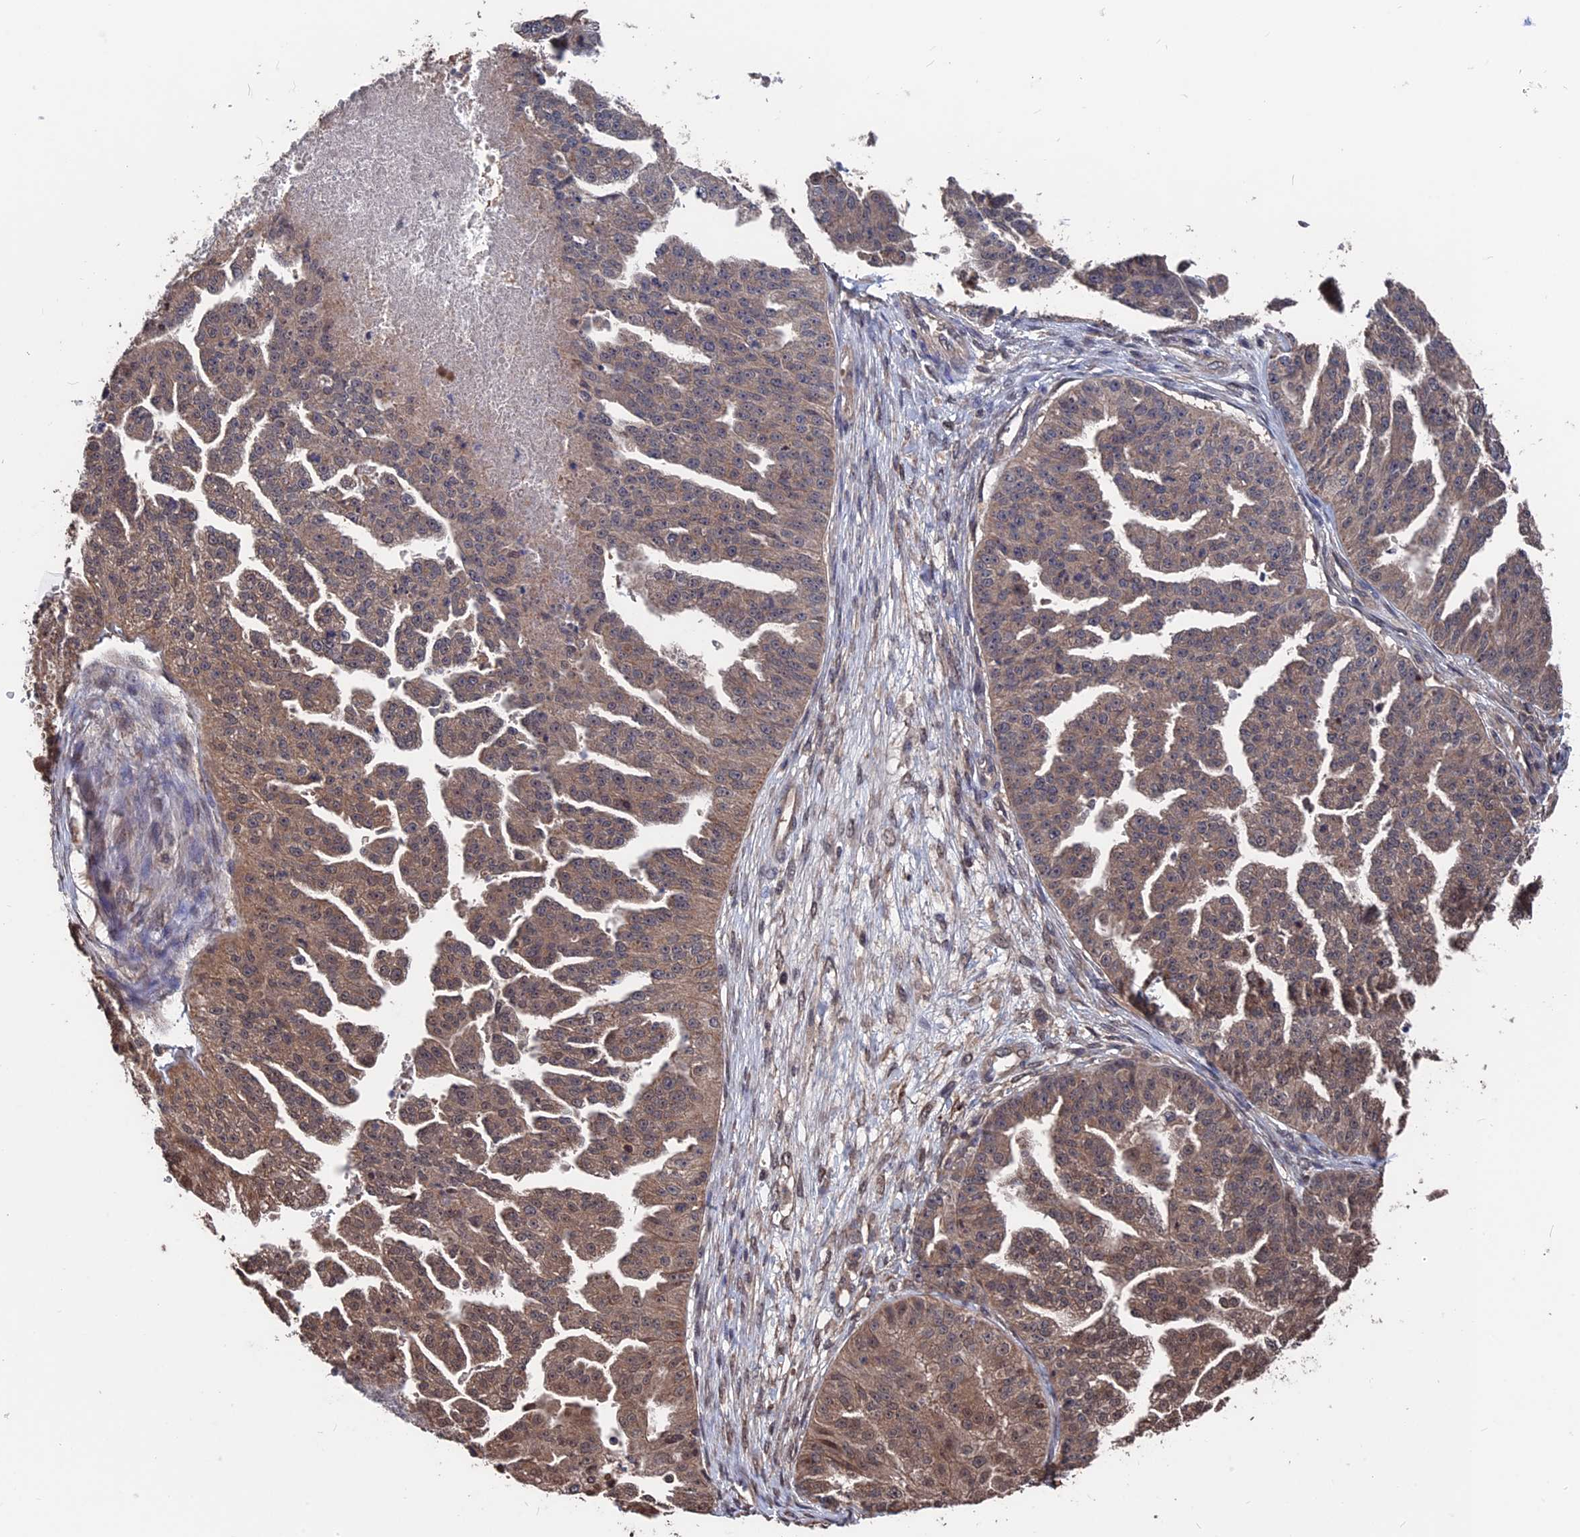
{"staining": {"intensity": "moderate", "quantity": ">75%", "location": "cytoplasmic/membranous,nuclear"}, "tissue": "ovarian cancer", "cell_type": "Tumor cells", "image_type": "cancer", "snomed": [{"axis": "morphology", "description": "Cystadenocarcinoma, serous, NOS"}, {"axis": "topography", "description": "Ovary"}], "caption": "Serous cystadenocarcinoma (ovarian) stained for a protein displays moderate cytoplasmic/membranous and nuclear positivity in tumor cells.", "gene": "PDE12", "patient": {"sex": "female", "age": 58}}